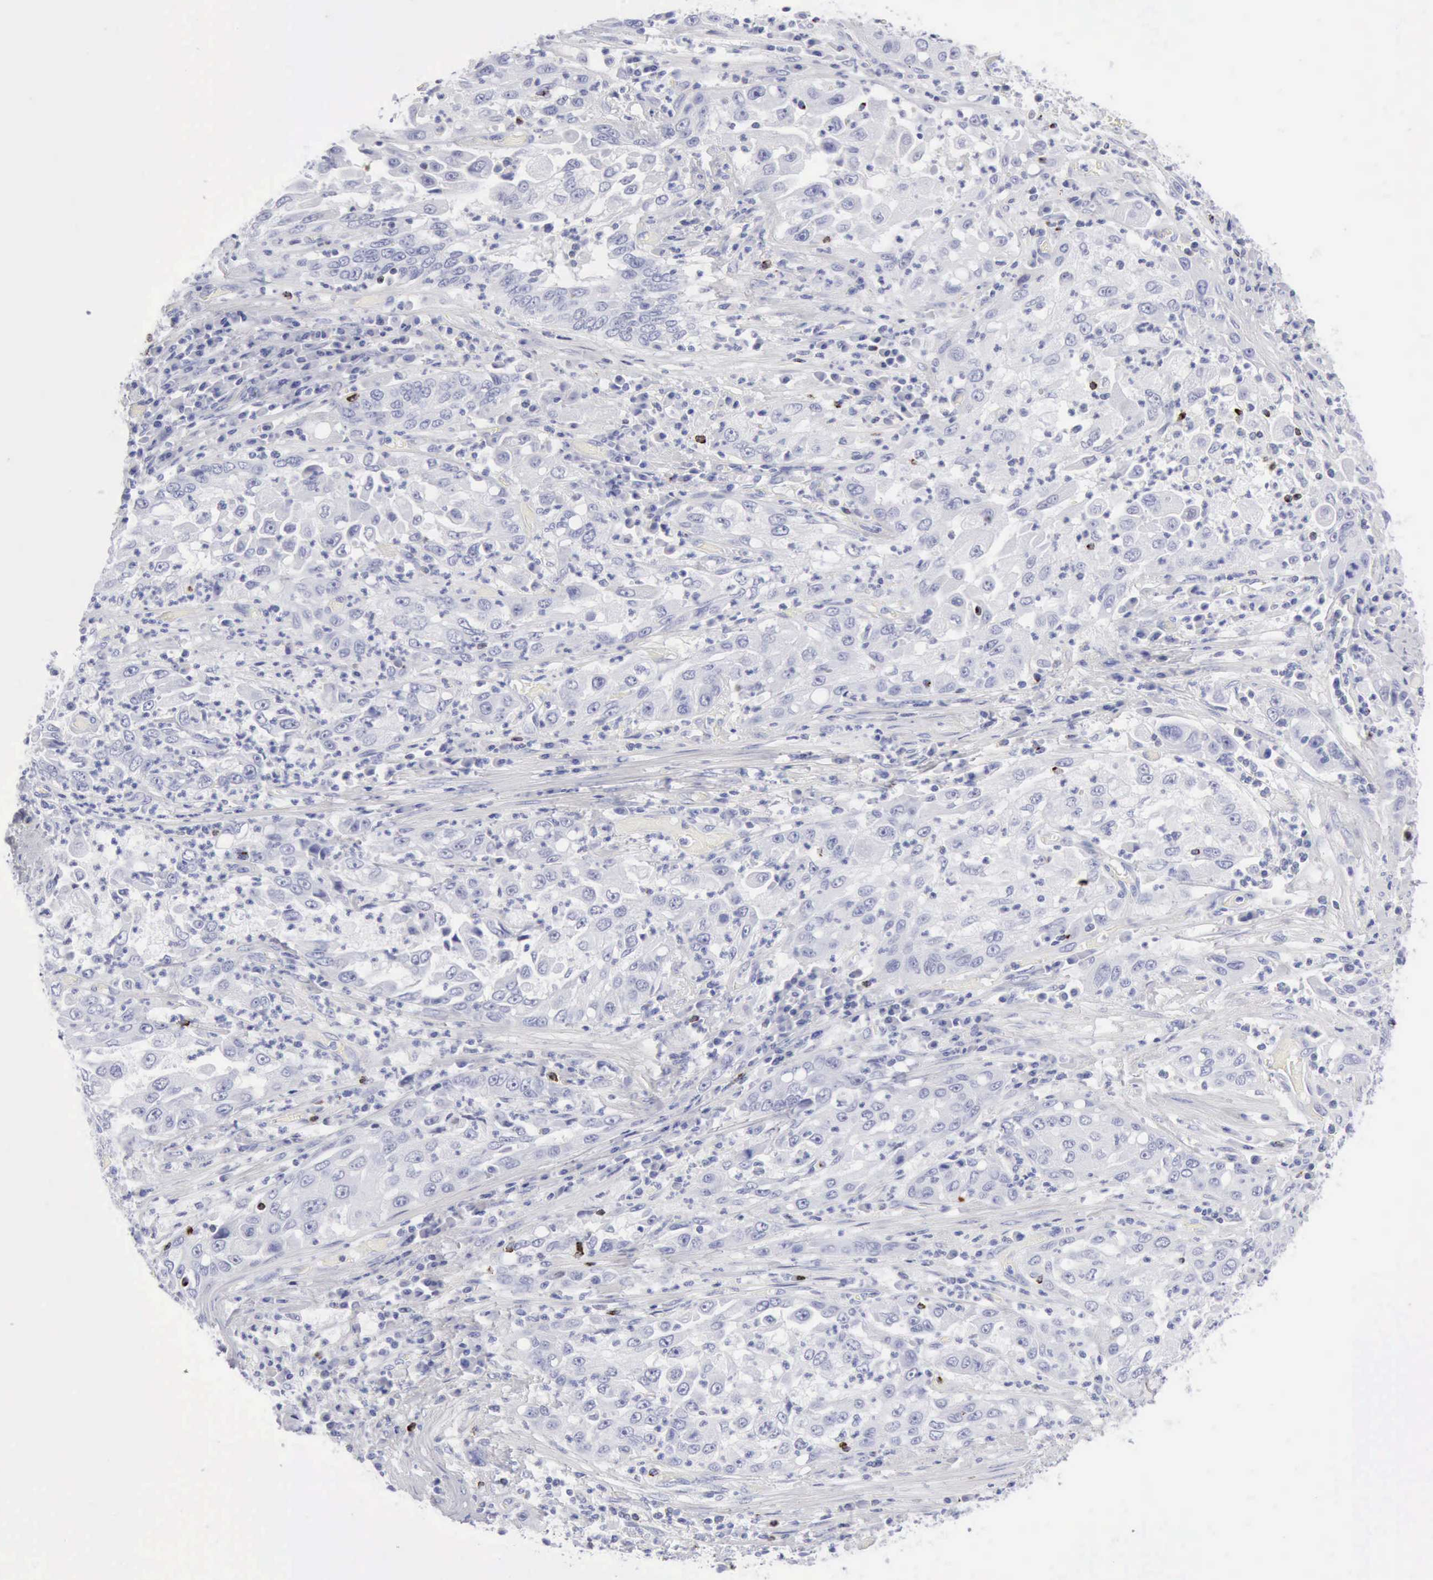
{"staining": {"intensity": "negative", "quantity": "none", "location": "none"}, "tissue": "cervical cancer", "cell_type": "Tumor cells", "image_type": "cancer", "snomed": [{"axis": "morphology", "description": "Squamous cell carcinoma, NOS"}, {"axis": "topography", "description": "Cervix"}], "caption": "DAB immunohistochemical staining of human cervical cancer (squamous cell carcinoma) demonstrates no significant expression in tumor cells.", "gene": "GZMB", "patient": {"sex": "female", "age": 36}}